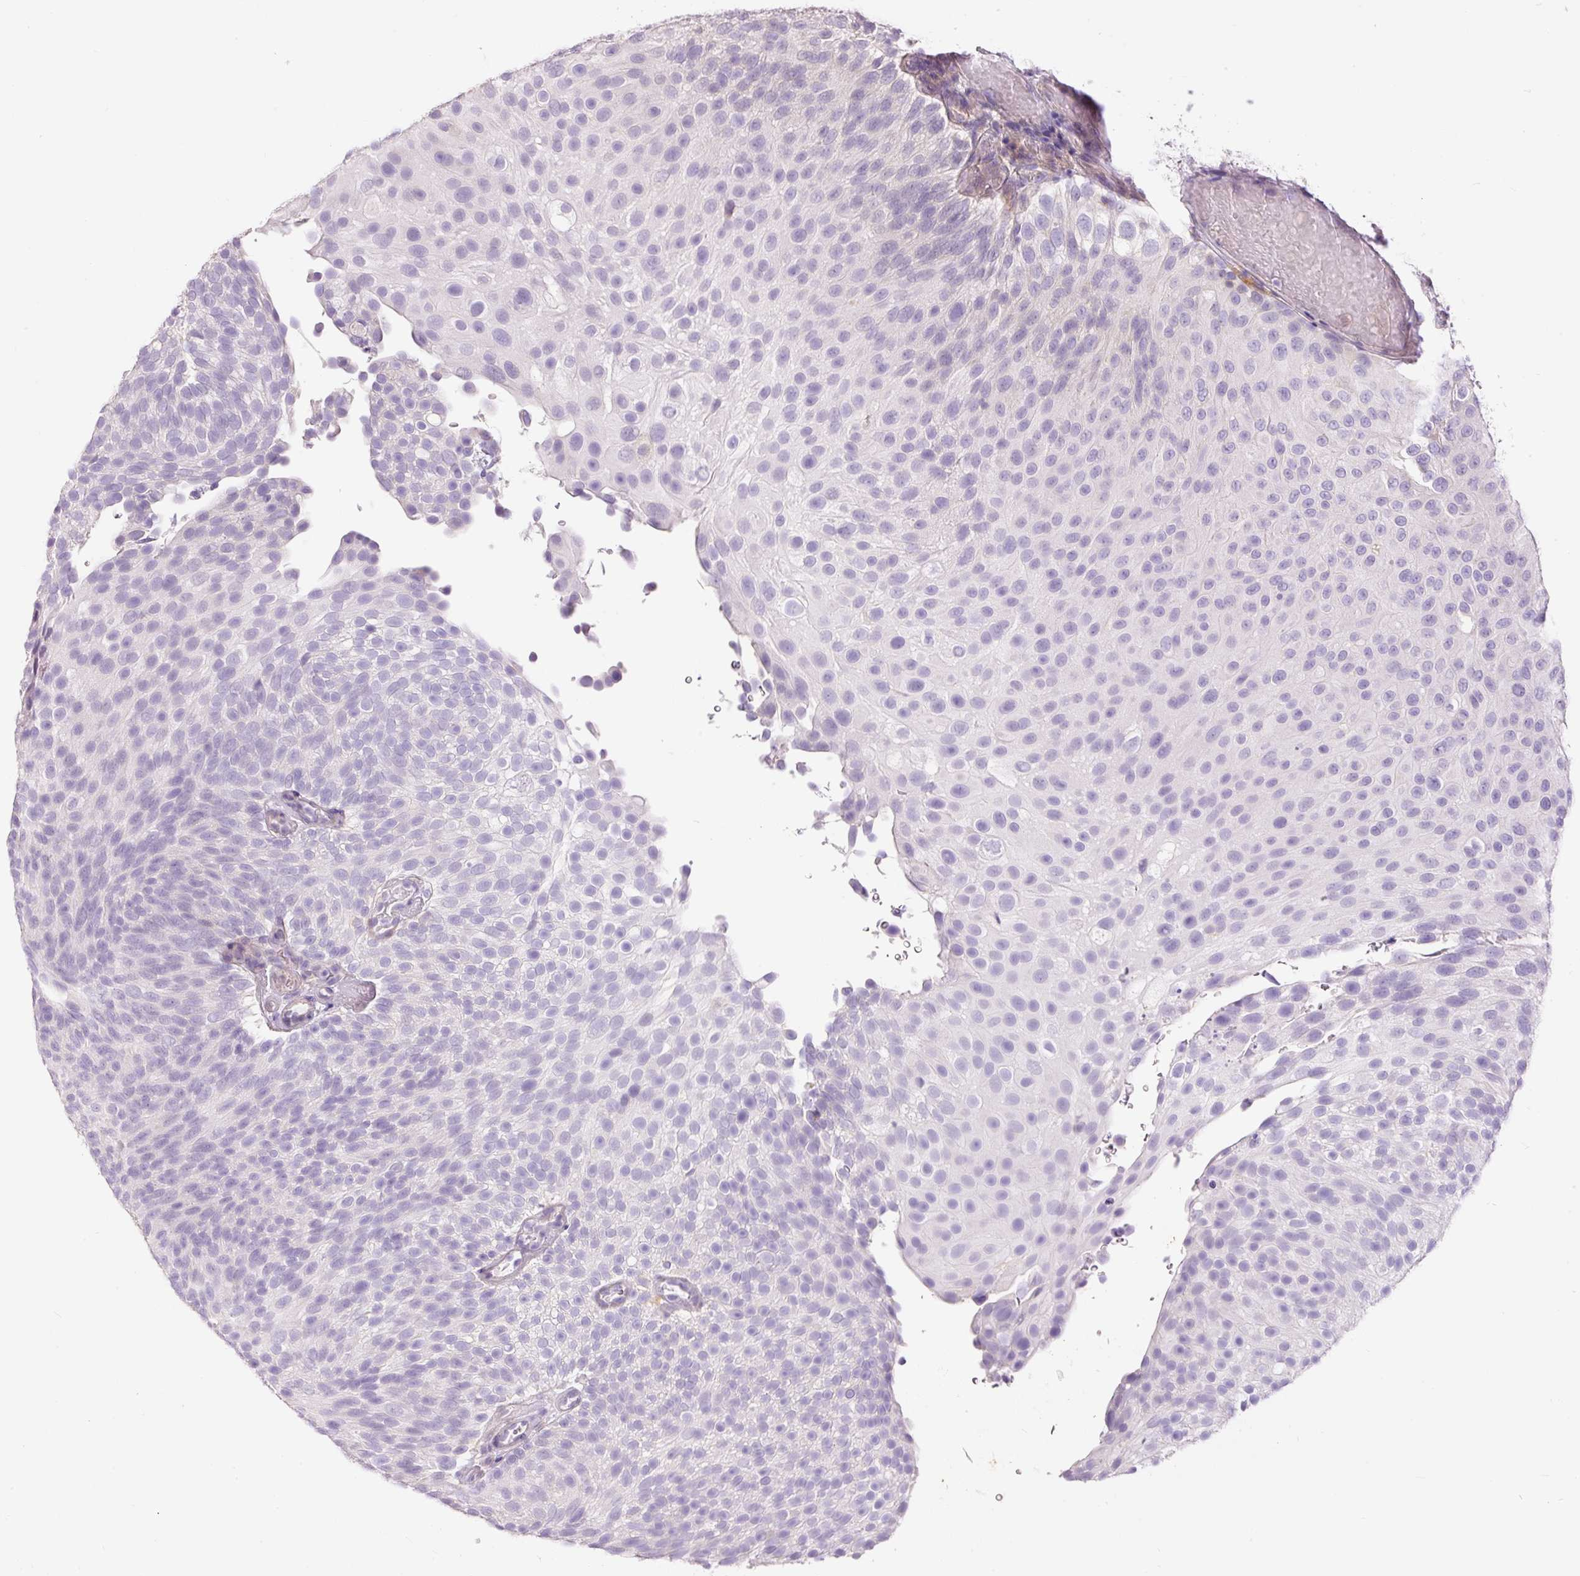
{"staining": {"intensity": "negative", "quantity": "none", "location": "none"}, "tissue": "urothelial cancer", "cell_type": "Tumor cells", "image_type": "cancer", "snomed": [{"axis": "morphology", "description": "Urothelial carcinoma, Low grade"}, {"axis": "topography", "description": "Urinary bladder"}], "caption": "Immunohistochemical staining of urothelial carcinoma (low-grade) reveals no significant staining in tumor cells.", "gene": "DOK6", "patient": {"sex": "male", "age": 78}}